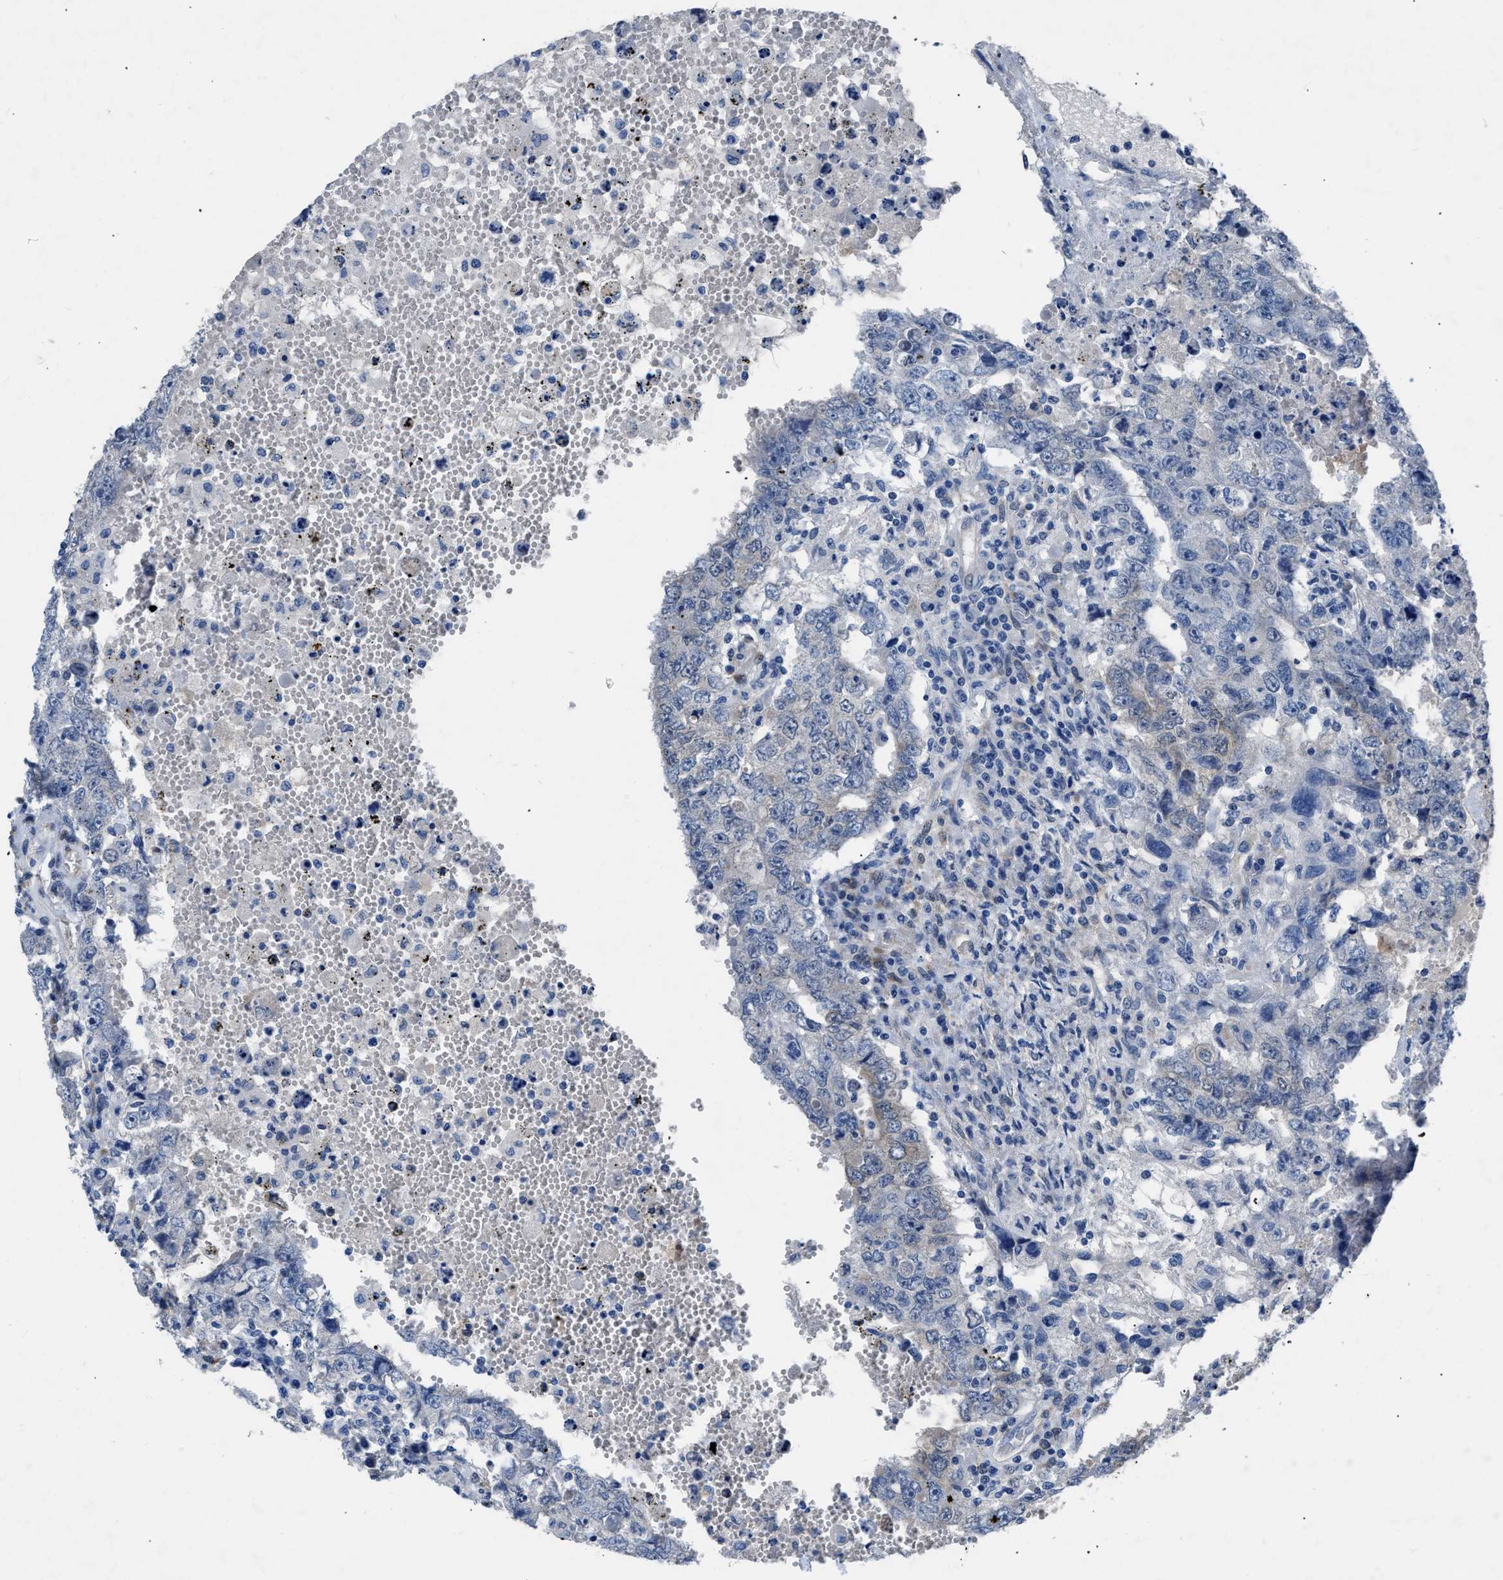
{"staining": {"intensity": "negative", "quantity": "none", "location": "none"}, "tissue": "testis cancer", "cell_type": "Tumor cells", "image_type": "cancer", "snomed": [{"axis": "morphology", "description": "Carcinoma, Embryonal, NOS"}, {"axis": "topography", "description": "Testis"}], "caption": "Tumor cells are negative for protein expression in human embryonal carcinoma (testis).", "gene": "RBP1", "patient": {"sex": "male", "age": 26}}